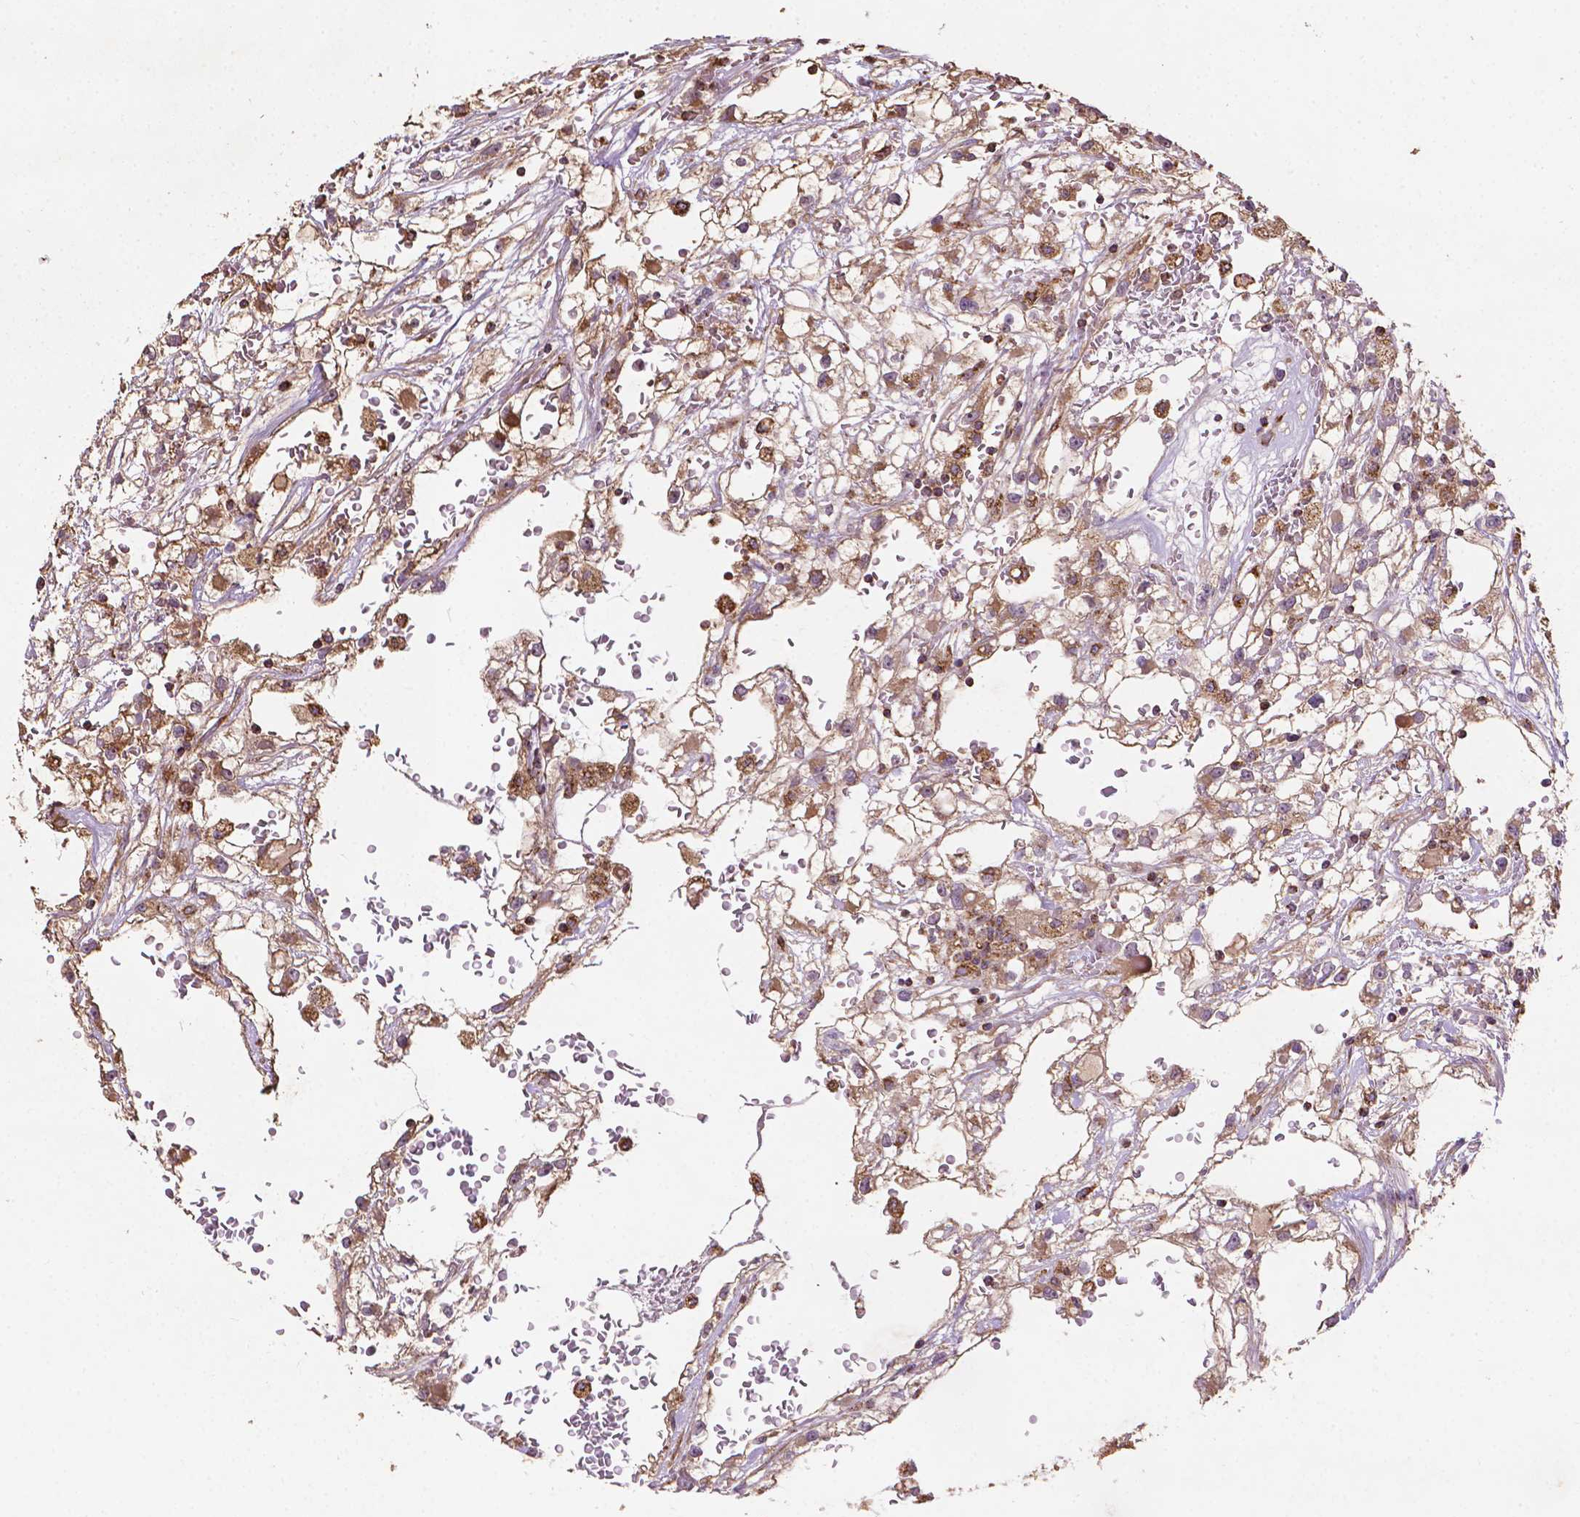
{"staining": {"intensity": "weak", "quantity": ">75%", "location": "cytoplasmic/membranous"}, "tissue": "renal cancer", "cell_type": "Tumor cells", "image_type": "cancer", "snomed": [{"axis": "morphology", "description": "Adenocarcinoma, NOS"}, {"axis": "topography", "description": "Kidney"}], "caption": "Renal cancer (adenocarcinoma) stained with immunohistochemistry (IHC) shows weak cytoplasmic/membranous expression in approximately >75% of tumor cells. (Brightfield microscopy of DAB IHC at high magnification).", "gene": "LRR1", "patient": {"sex": "male", "age": 59}}